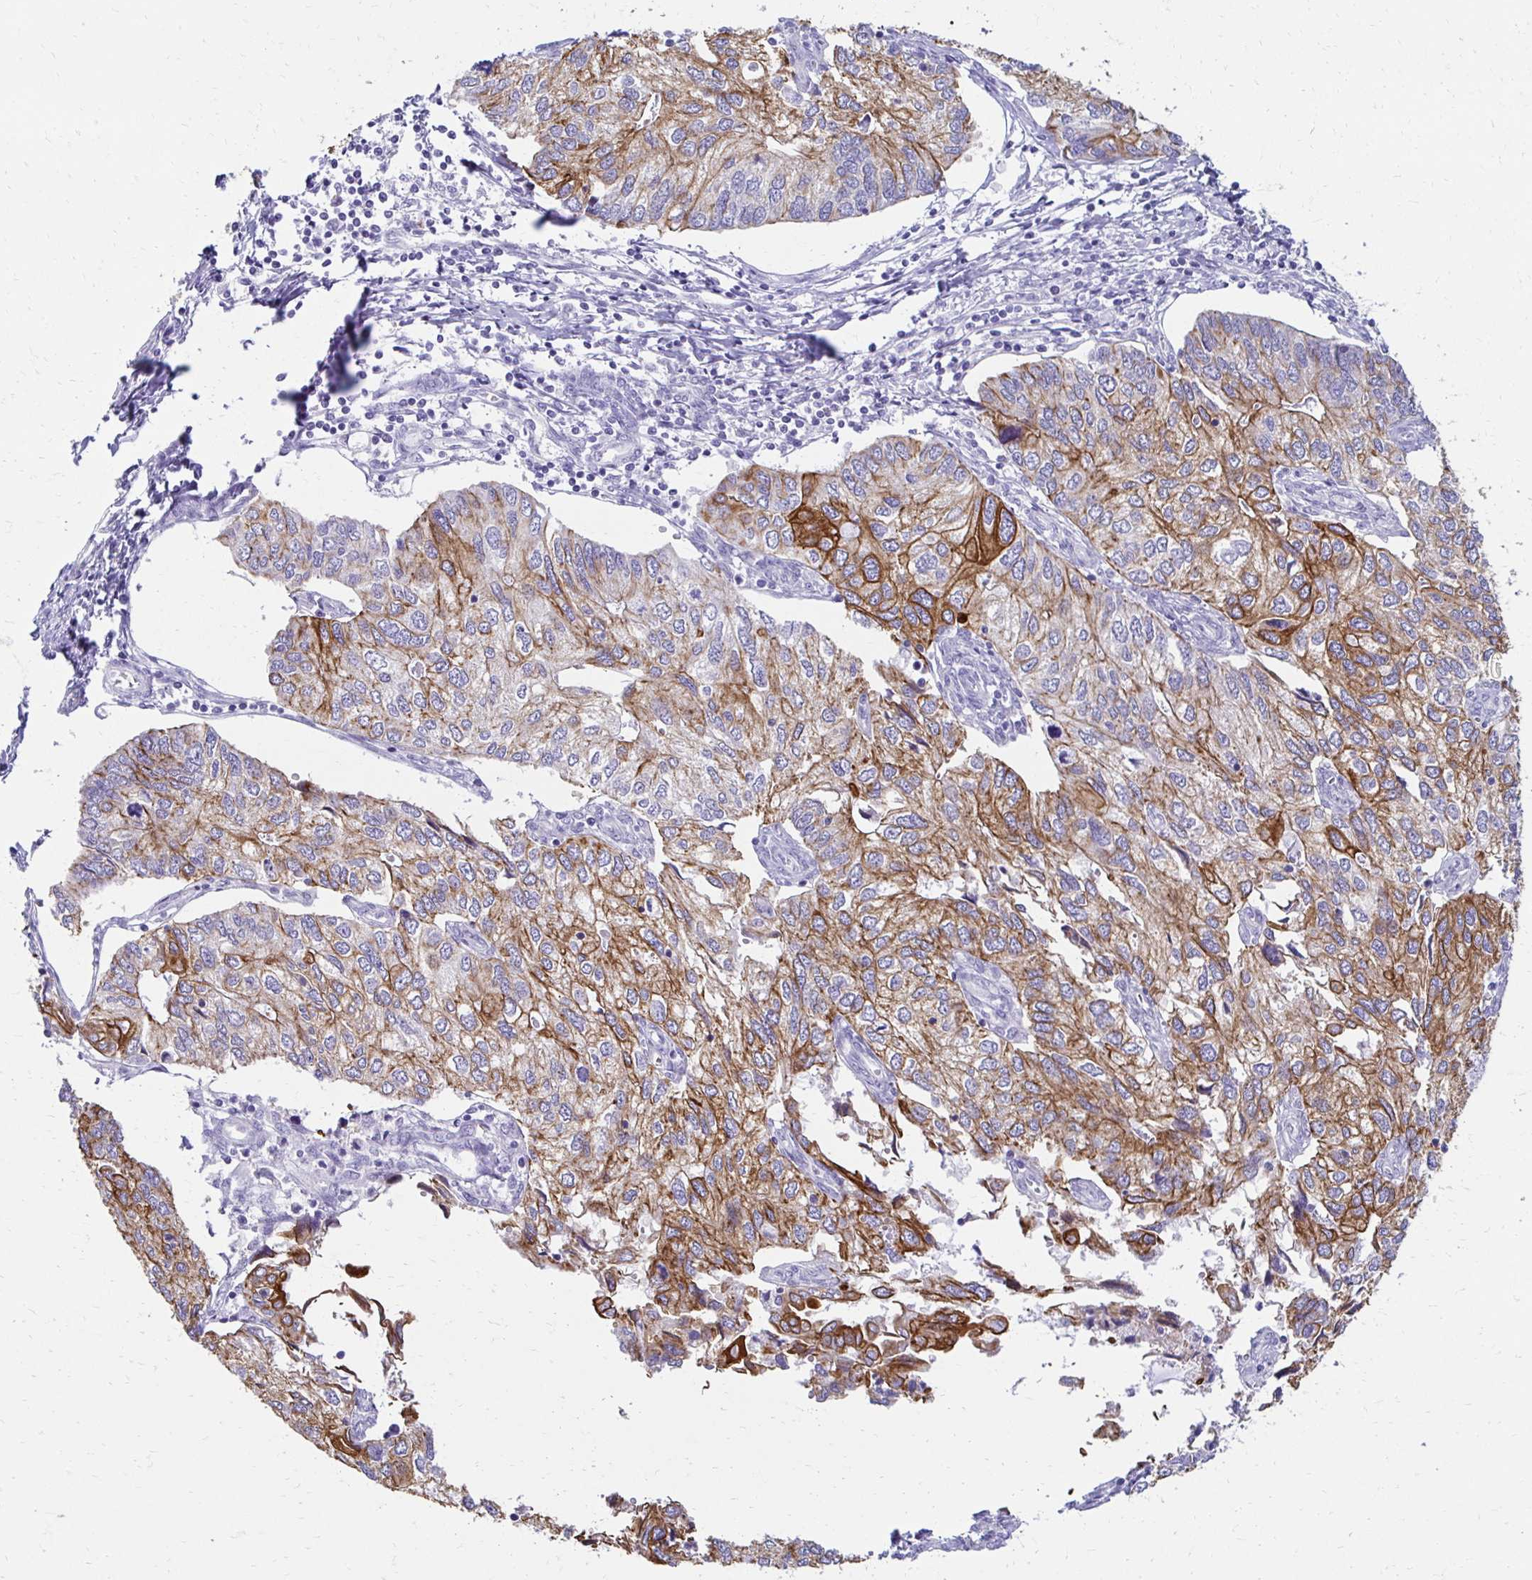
{"staining": {"intensity": "moderate", "quantity": "25%-75%", "location": "cytoplasmic/membranous"}, "tissue": "endometrial cancer", "cell_type": "Tumor cells", "image_type": "cancer", "snomed": [{"axis": "morphology", "description": "Carcinoma, NOS"}, {"axis": "topography", "description": "Uterus"}], "caption": "High-magnification brightfield microscopy of endometrial carcinoma stained with DAB (brown) and counterstained with hematoxylin (blue). tumor cells exhibit moderate cytoplasmic/membranous staining is appreciated in about25%-75% of cells.", "gene": "C1QTNF2", "patient": {"sex": "female", "age": 76}}